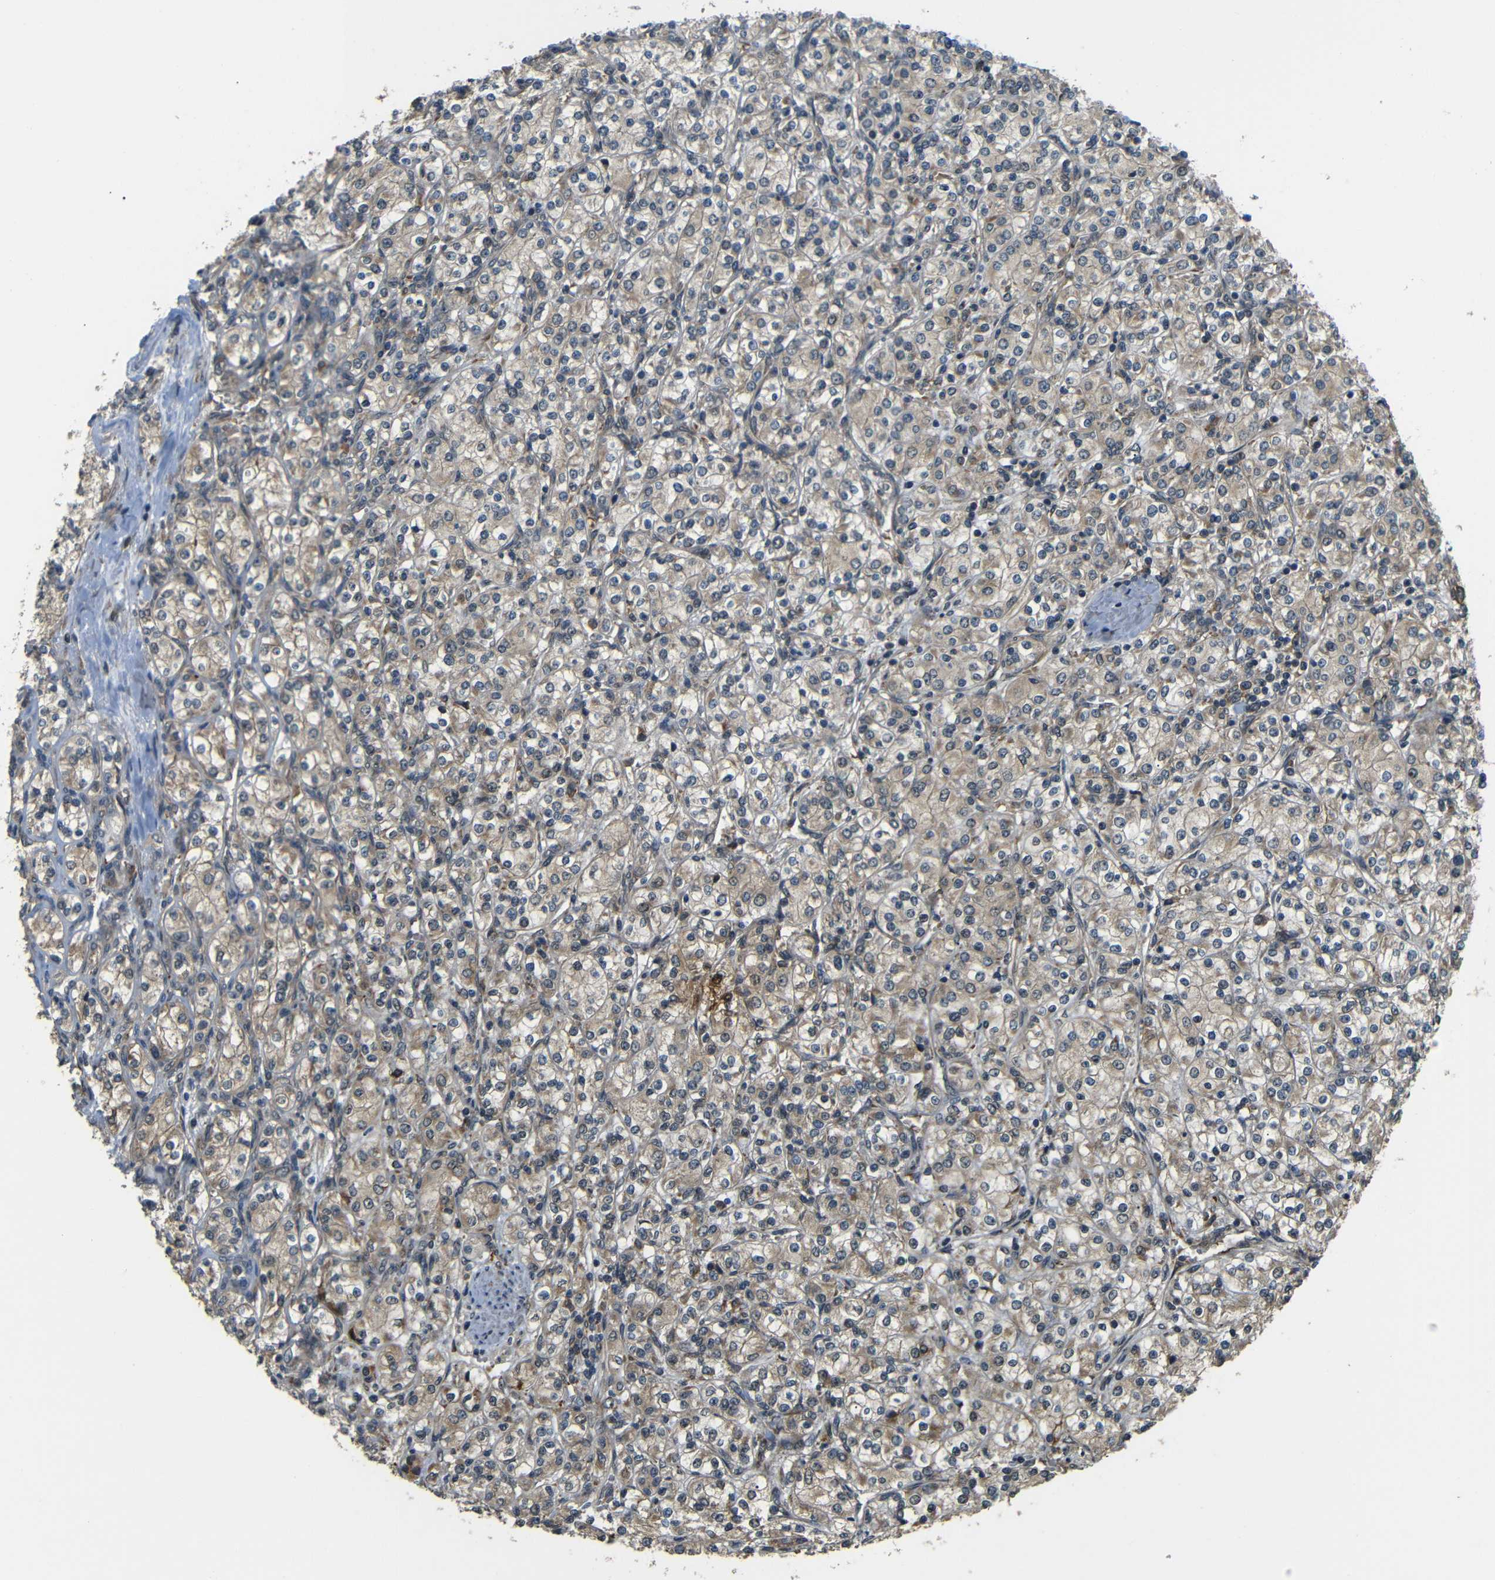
{"staining": {"intensity": "weak", "quantity": ">75%", "location": "cytoplasmic/membranous"}, "tissue": "renal cancer", "cell_type": "Tumor cells", "image_type": "cancer", "snomed": [{"axis": "morphology", "description": "Adenocarcinoma, NOS"}, {"axis": "topography", "description": "Kidney"}], "caption": "A high-resolution image shows immunohistochemistry (IHC) staining of renal cancer (adenocarcinoma), which reveals weak cytoplasmic/membranous expression in approximately >75% of tumor cells. (DAB IHC with brightfield microscopy, high magnification).", "gene": "EPHB2", "patient": {"sex": "male", "age": 77}}